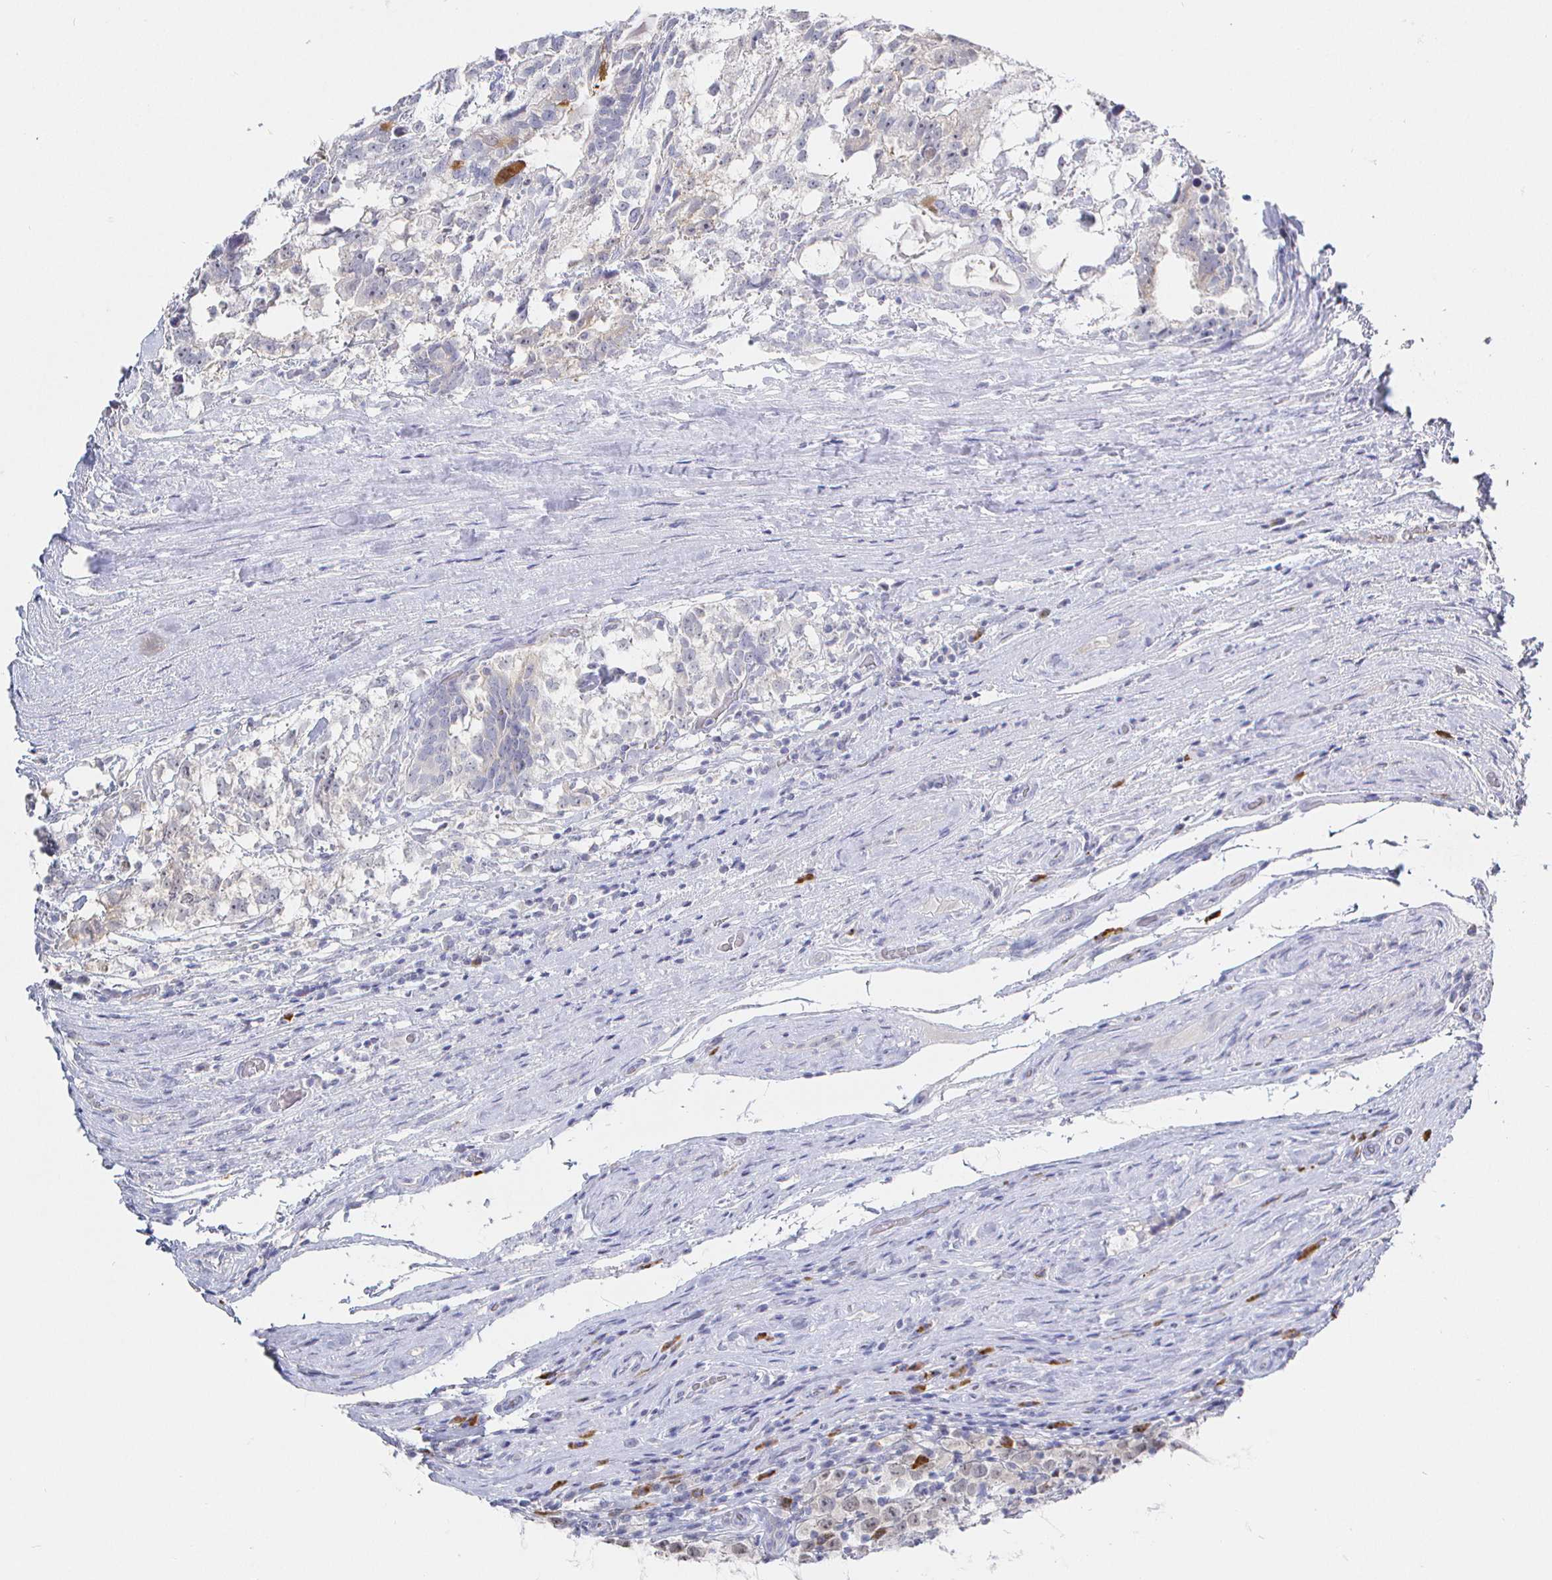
{"staining": {"intensity": "negative", "quantity": "none", "location": "none"}, "tissue": "testis cancer", "cell_type": "Tumor cells", "image_type": "cancer", "snomed": [{"axis": "morphology", "description": "Seminoma, NOS"}, {"axis": "morphology", "description": "Carcinoma, Embryonal, NOS"}, {"axis": "topography", "description": "Testis"}], "caption": "Testis embryonal carcinoma stained for a protein using IHC exhibits no expression tumor cells.", "gene": "LRRC23", "patient": {"sex": "male", "age": 41}}